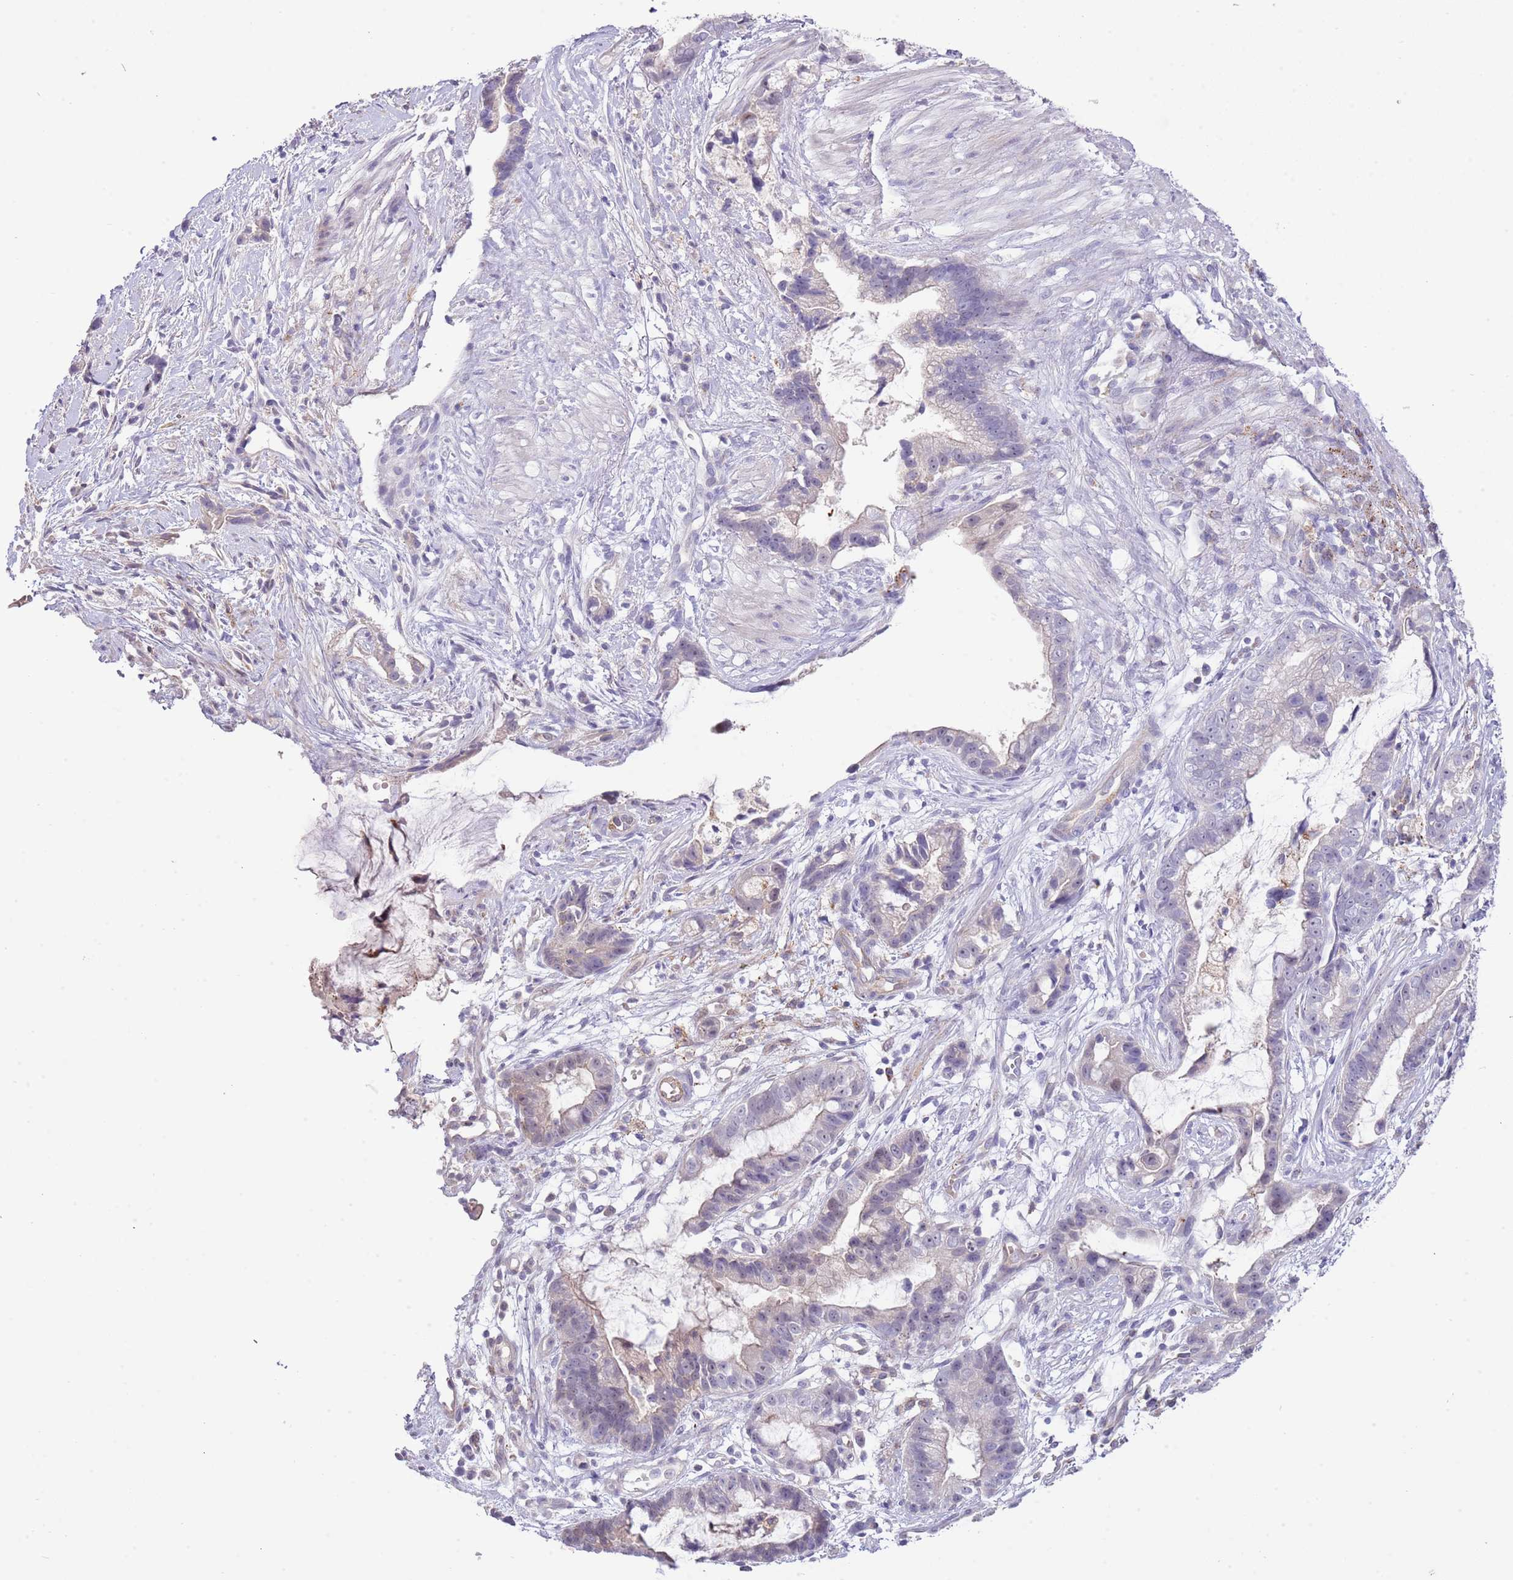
{"staining": {"intensity": "negative", "quantity": "none", "location": "none"}, "tissue": "stomach cancer", "cell_type": "Tumor cells", "image_type": "cancer", "snomed": [{"axis": "morphology", "description": "Adenocarcinoma, NOS"}, {"axis": "topography", "description": "Stomach"}], "caption": "Immunohistochemistry (IHC) histopathology image of neoplastic tissue: stomach adenocarcinoma stained with DAB (3,3'-diaminobenzidine) reveals no significant protein staining in tumor cells. (Brightfield microscopy of DAB (3,3'-diaminobenzidine) IHC at high magnification).", "gene": "ABHD17A", "patient": {"sex": "male", "age": 55}}